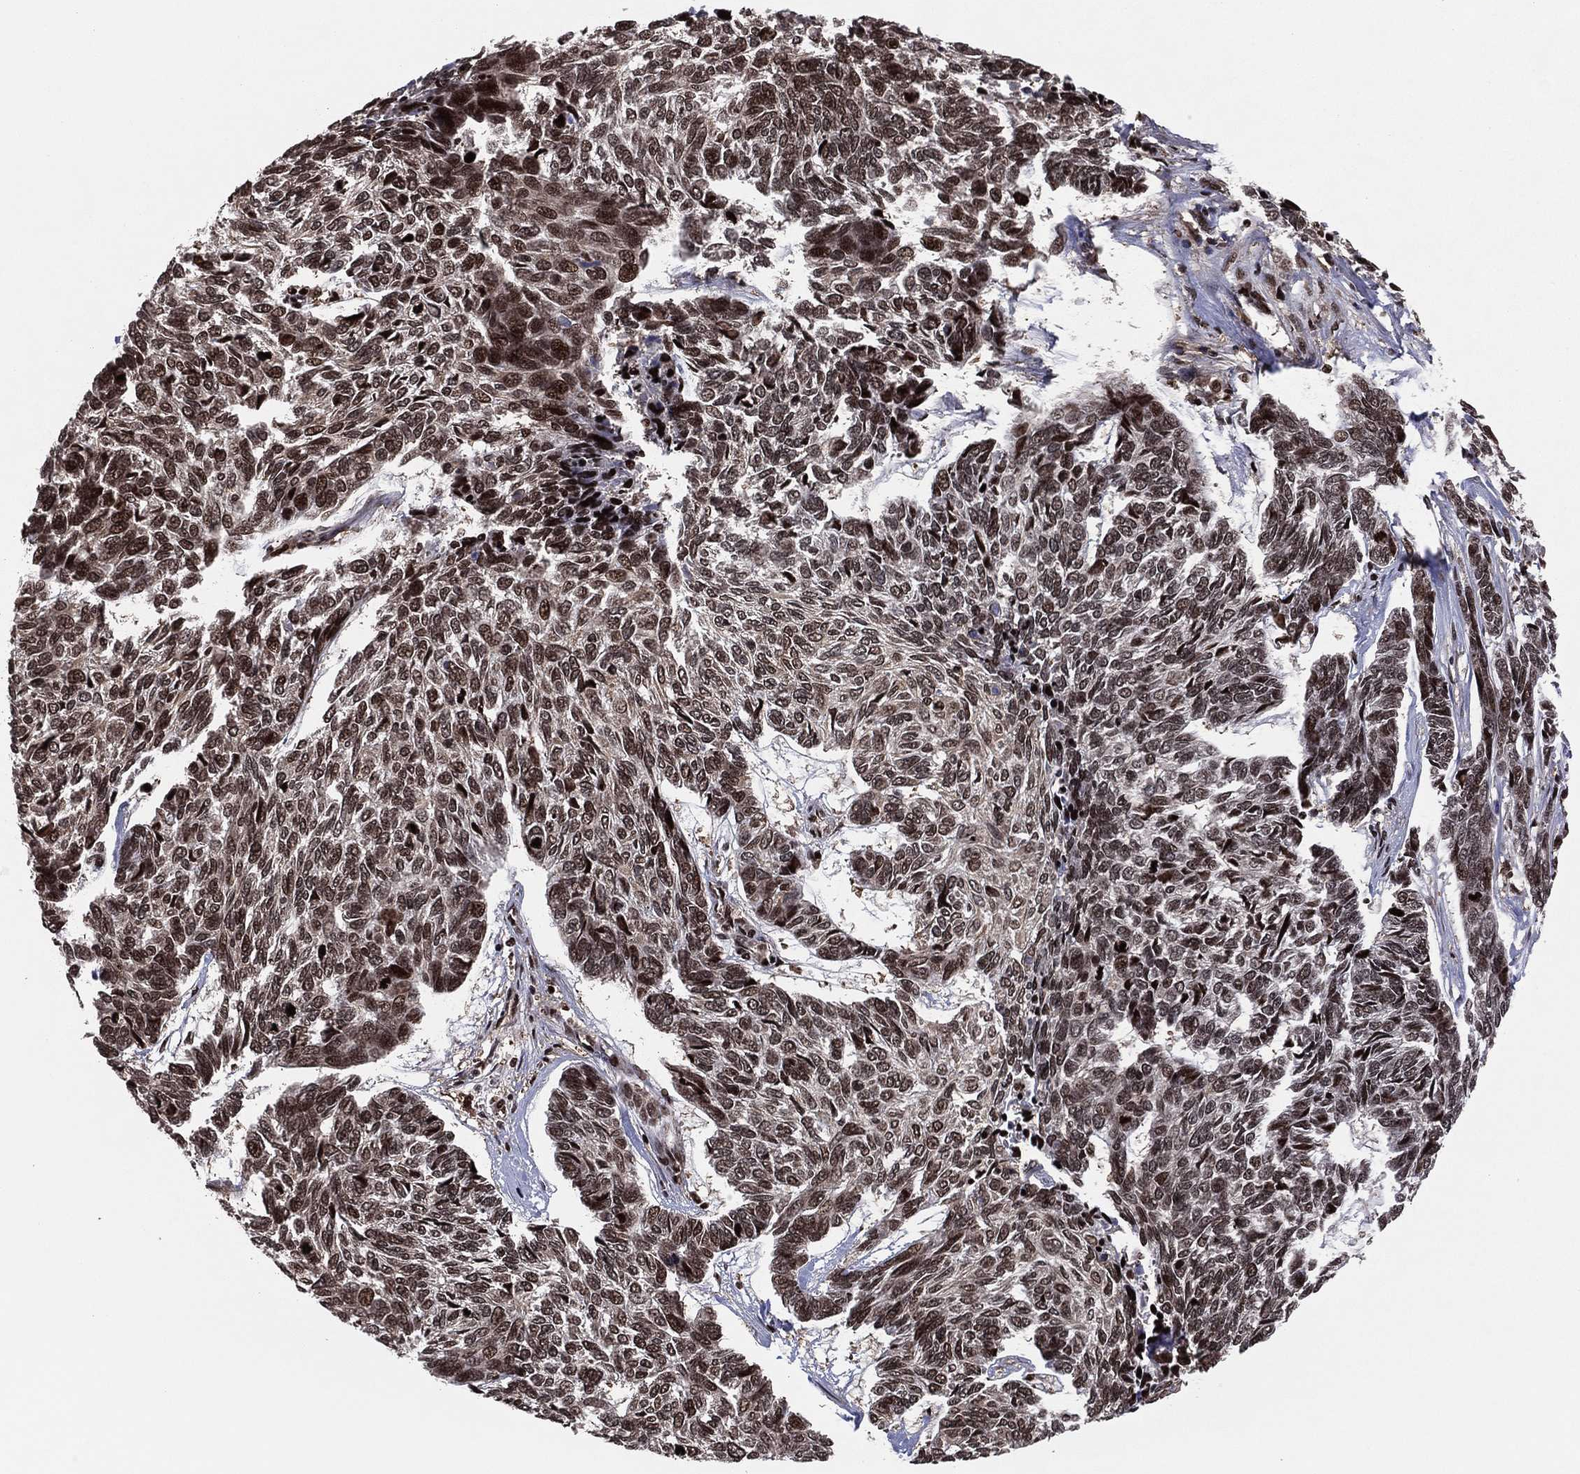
{"staining": {"intensity": "strong", "quantity": "25%-75%", "location": "cytoplasmic/membranous,nuclear"}, "tissue": "skin cancer", "cell_type": "Tumor cells", "image_type": "cancer", "snomed": [{"axis": "morphology", "description": "Basal cell carcinoma"}, {"axis": "topography", "description": "Skin"}], "caption": "DAB (3,3'-diaminobenzidine) immunohistochemical staining of skin basal cell carcinoma reveals strong cytoplasmic/membranous and nuclear protein positivity in approximately 25%-75% of tumor cells.", "gene": "PSMA1", "patient": {"sex": "female", "age": 65}}